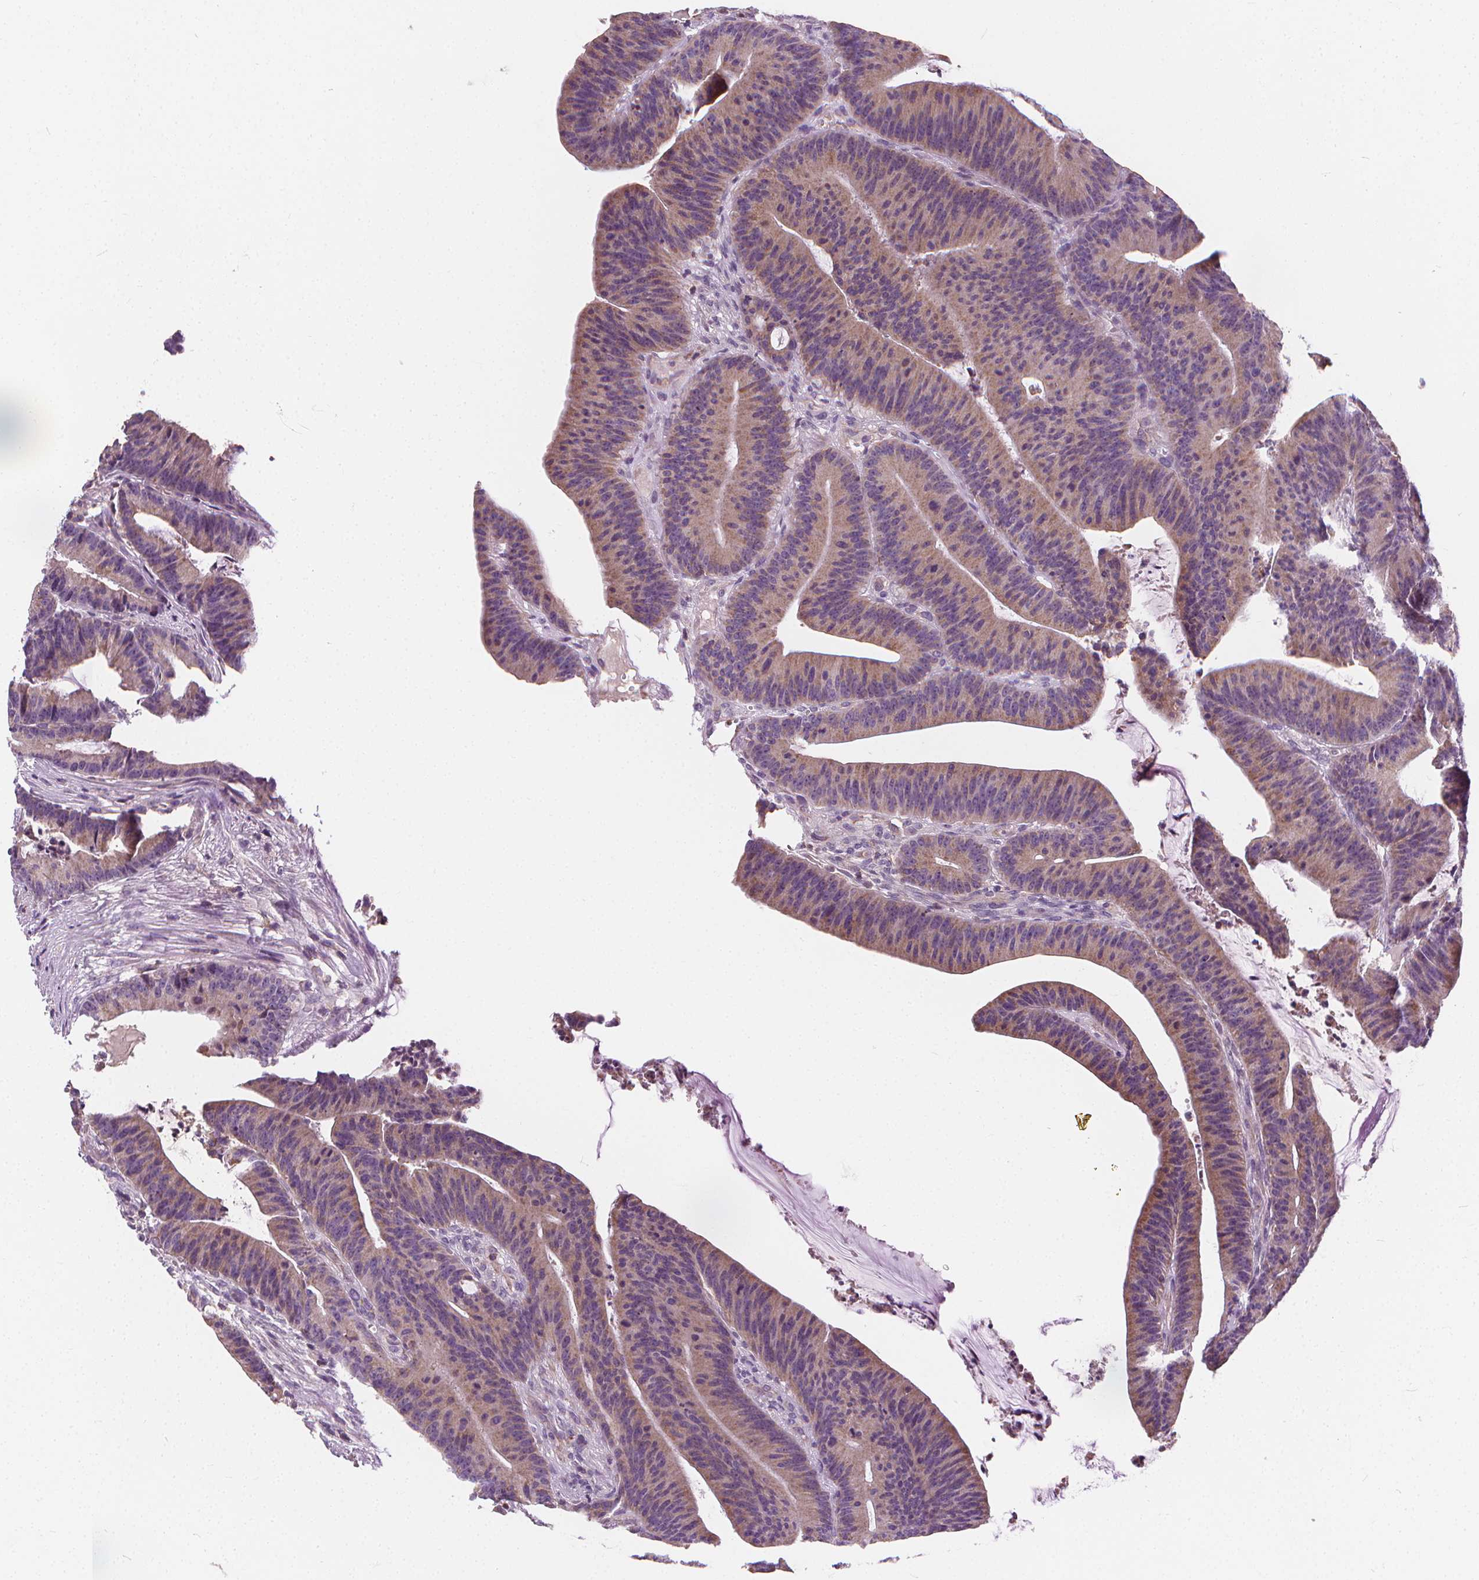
{"staining": {"intensity": "weak", "quantity": ">75%", "location": "cytoplasmic/membranous"}, "tissue": "colorectal cancer", "cell_type": "Tumor cells", "image_type": "cancer", "snomed": [{"axis": "morphology", "description": "Adenocarcinoma, NOS"}, {"axis": "topography", "description": "Colon"}], "caption": "Tumor cells show low levels of weak cytoplasmic/membranous staining in approximately >75% of cells in human colorectal cancer.", "gene": "RAB20", "patient": {"sex": "female", "age": 78}}